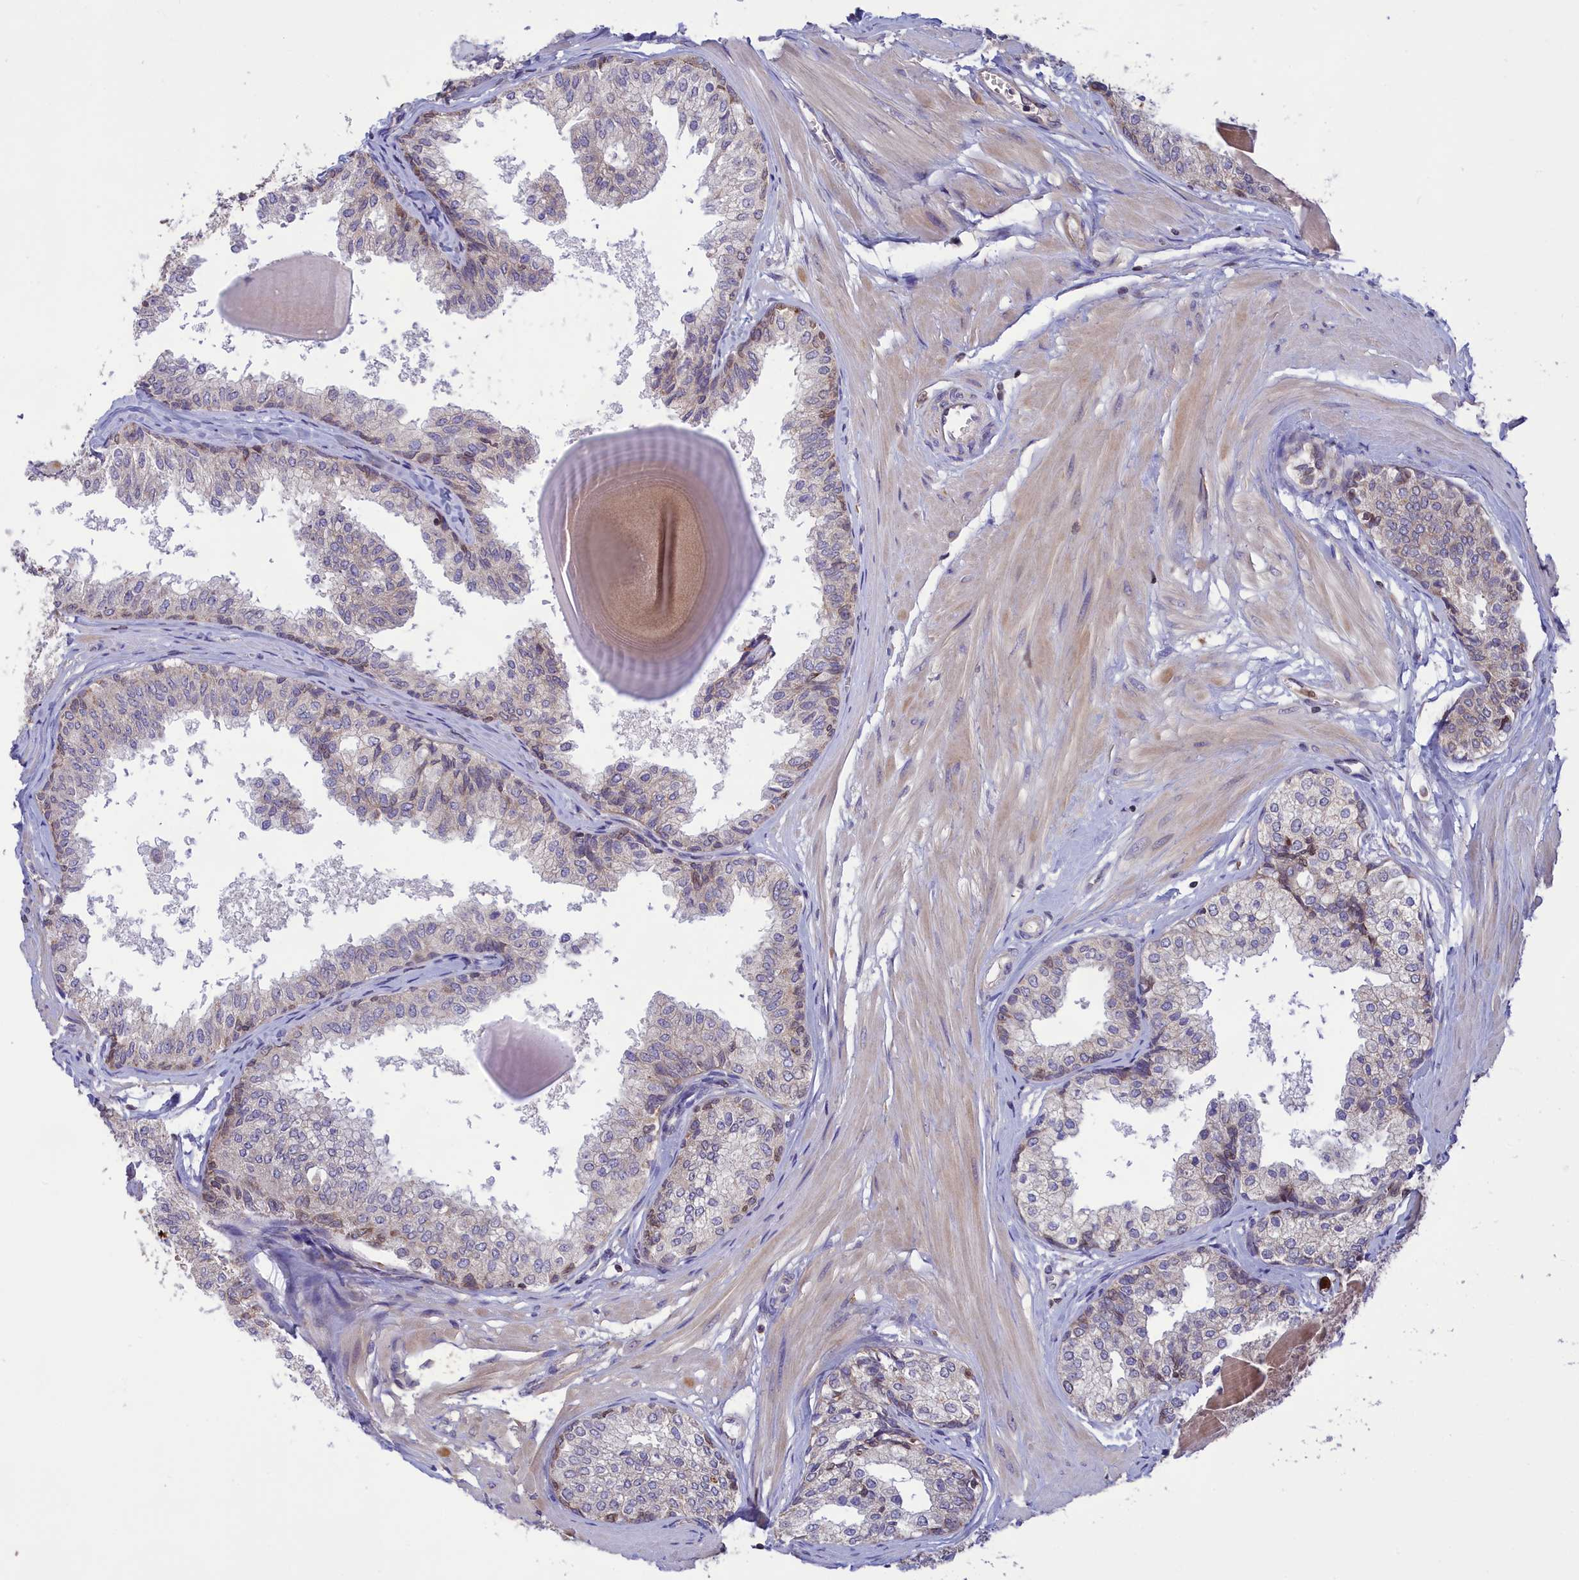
{"staining": {"intensity": "weak", "quantity": "<25%", "location": "cytoplasmic/membranous"}, "tissue": "prostate", "cell_type": "Glandular cells", "image_type": "normal", "snomed": [{"axis": "morphology", "description": "Normal tissue, NOS"}, {"axis": "topography", "description": "Prostate"}], "caption": "Image shows no protein positivity in glandular cells of benign prostate.", "gene": "PKHD1L1", "patient": {"sex": "male", "age": 48}}